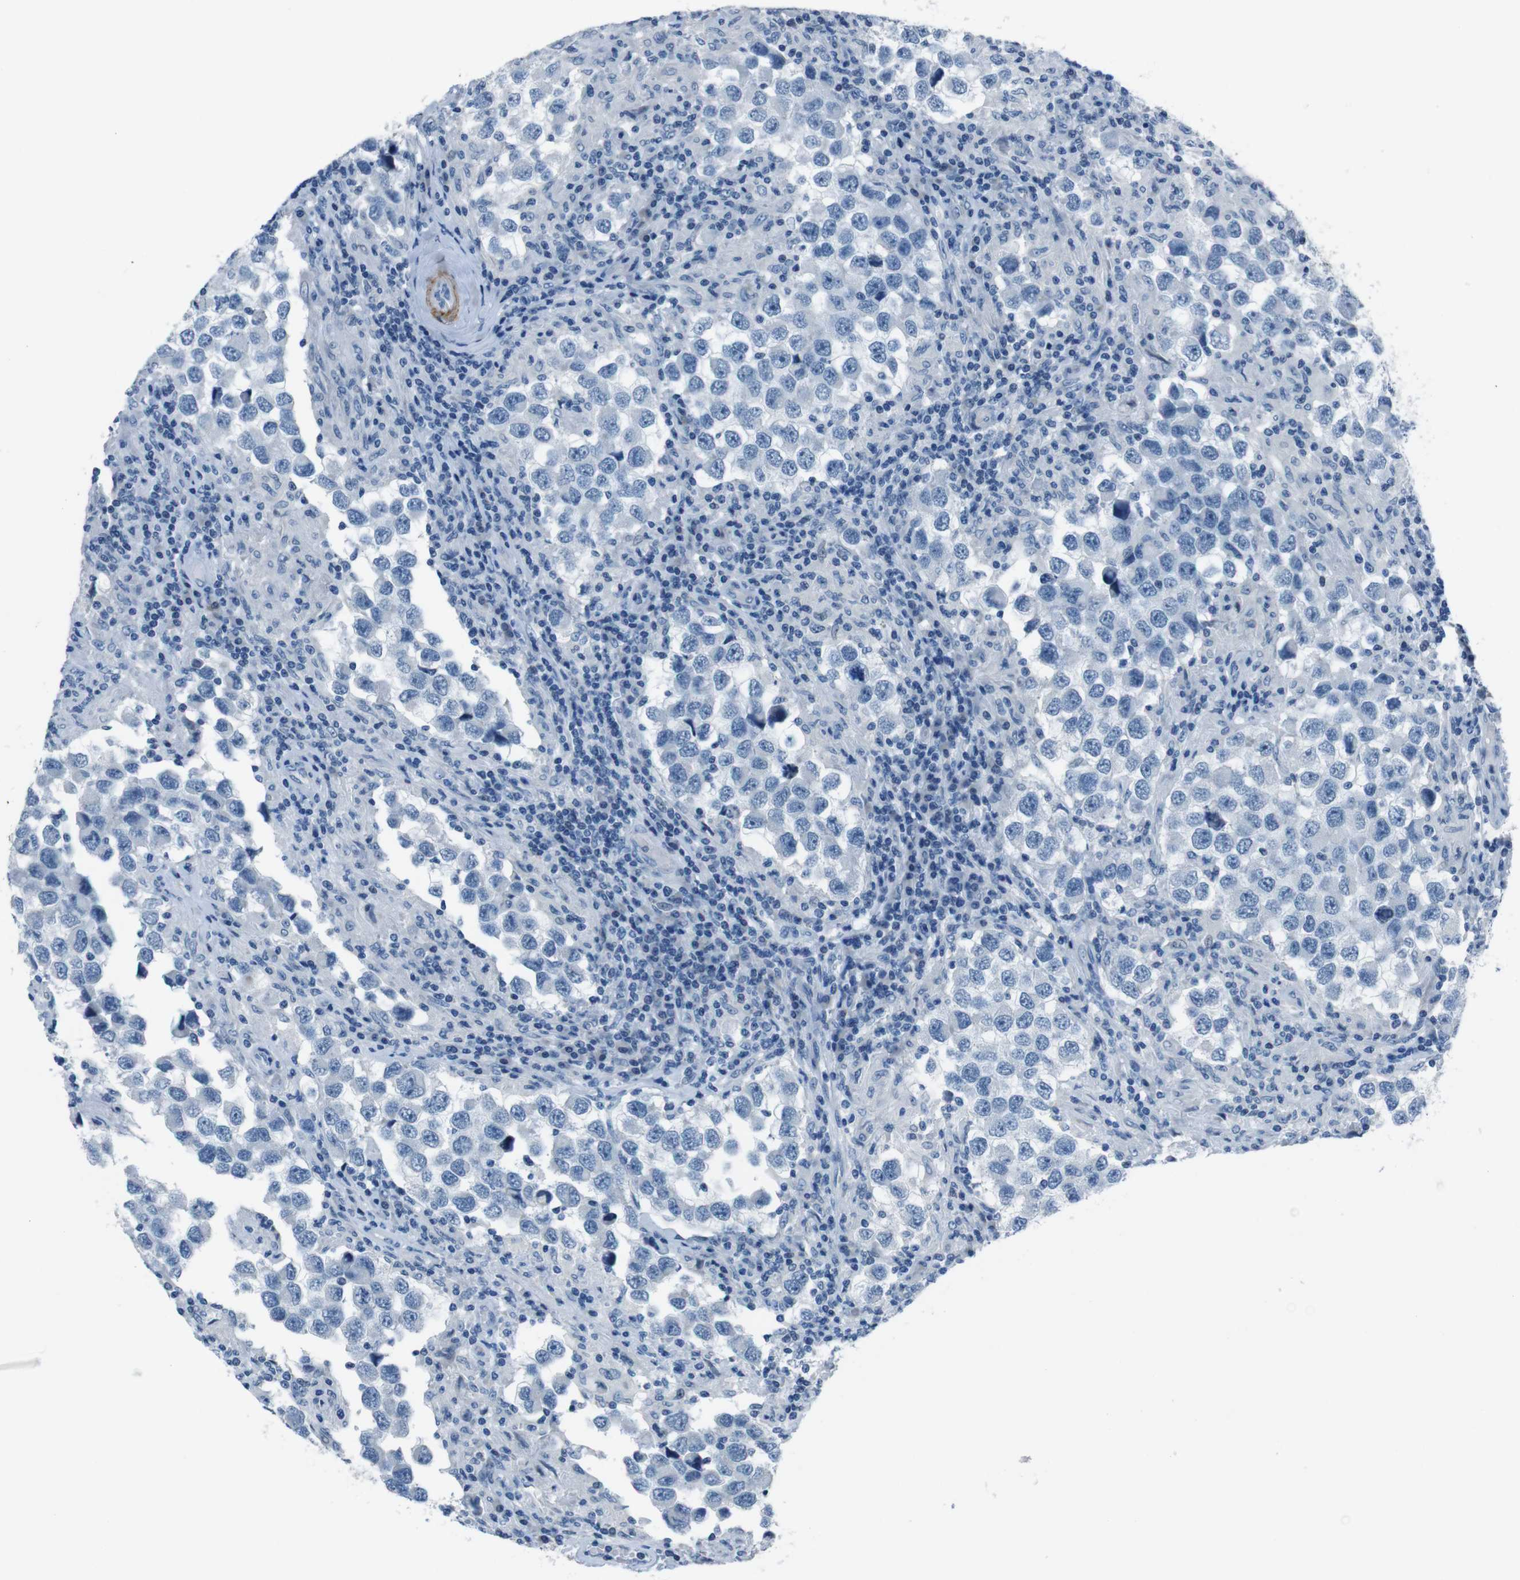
{"staining": {"intensity": "negative", "quantity": "none", "location": "none"}, "tissue": "testis cancer", "cell_type": "Tumor cells", "image_type": "cancer", "snomed": [{"axis": "morphology", "description": "Carcinoma, Embryonal, NOS"}, {"axis": "topography", "description": "Testis"}], "caption": "Image shows no significant protein positivity in tumor cells of testis cancer (embryonal carcinoma).", "gene": "HRH2", "patient": {"sex": "male", "age": 21}}